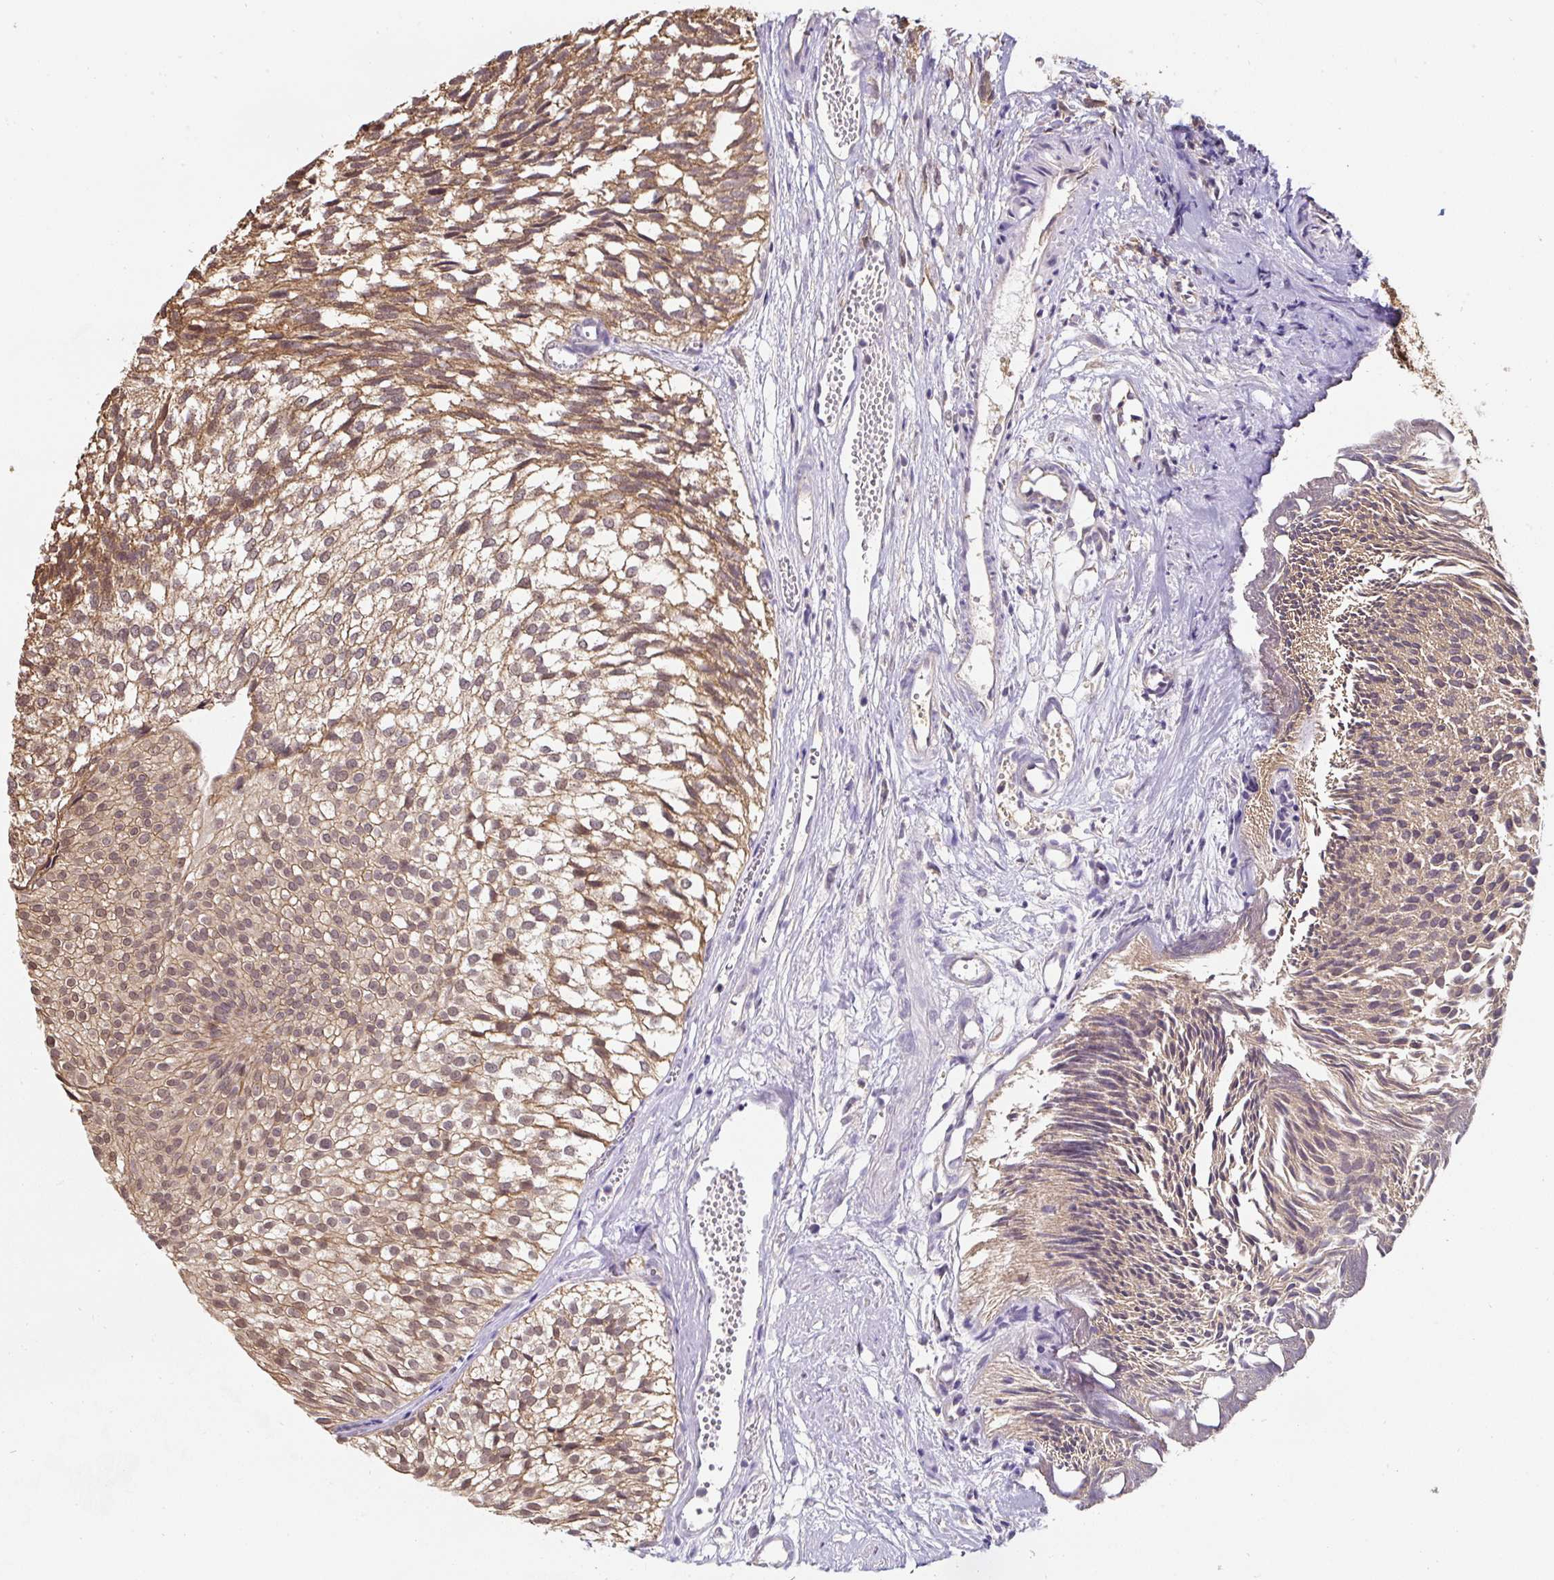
{"staining": {"intensity": "moderate", "quantity": ">75%", "location": "cytoplasmic/membranous,nuclear"}, "tissue": "urothelial cancer", "cell_type": "Tumor cells", "image_type": "cancer", "snomed": [{"axis": "morphology", "description": "Urothelial carcinoma, Low grade"}, {"axis": "topography", "description": "Urinary bladder"}], "caption": "Immunohistochemistry (IHC) of low-grade urothelial carcinoma displays medium levels of moderate cytoplasmic/membranous and nuclear staining in about >75% of tumor cells.", "gene": "ST13", "patient": {"sex": "male", "age": 91}}